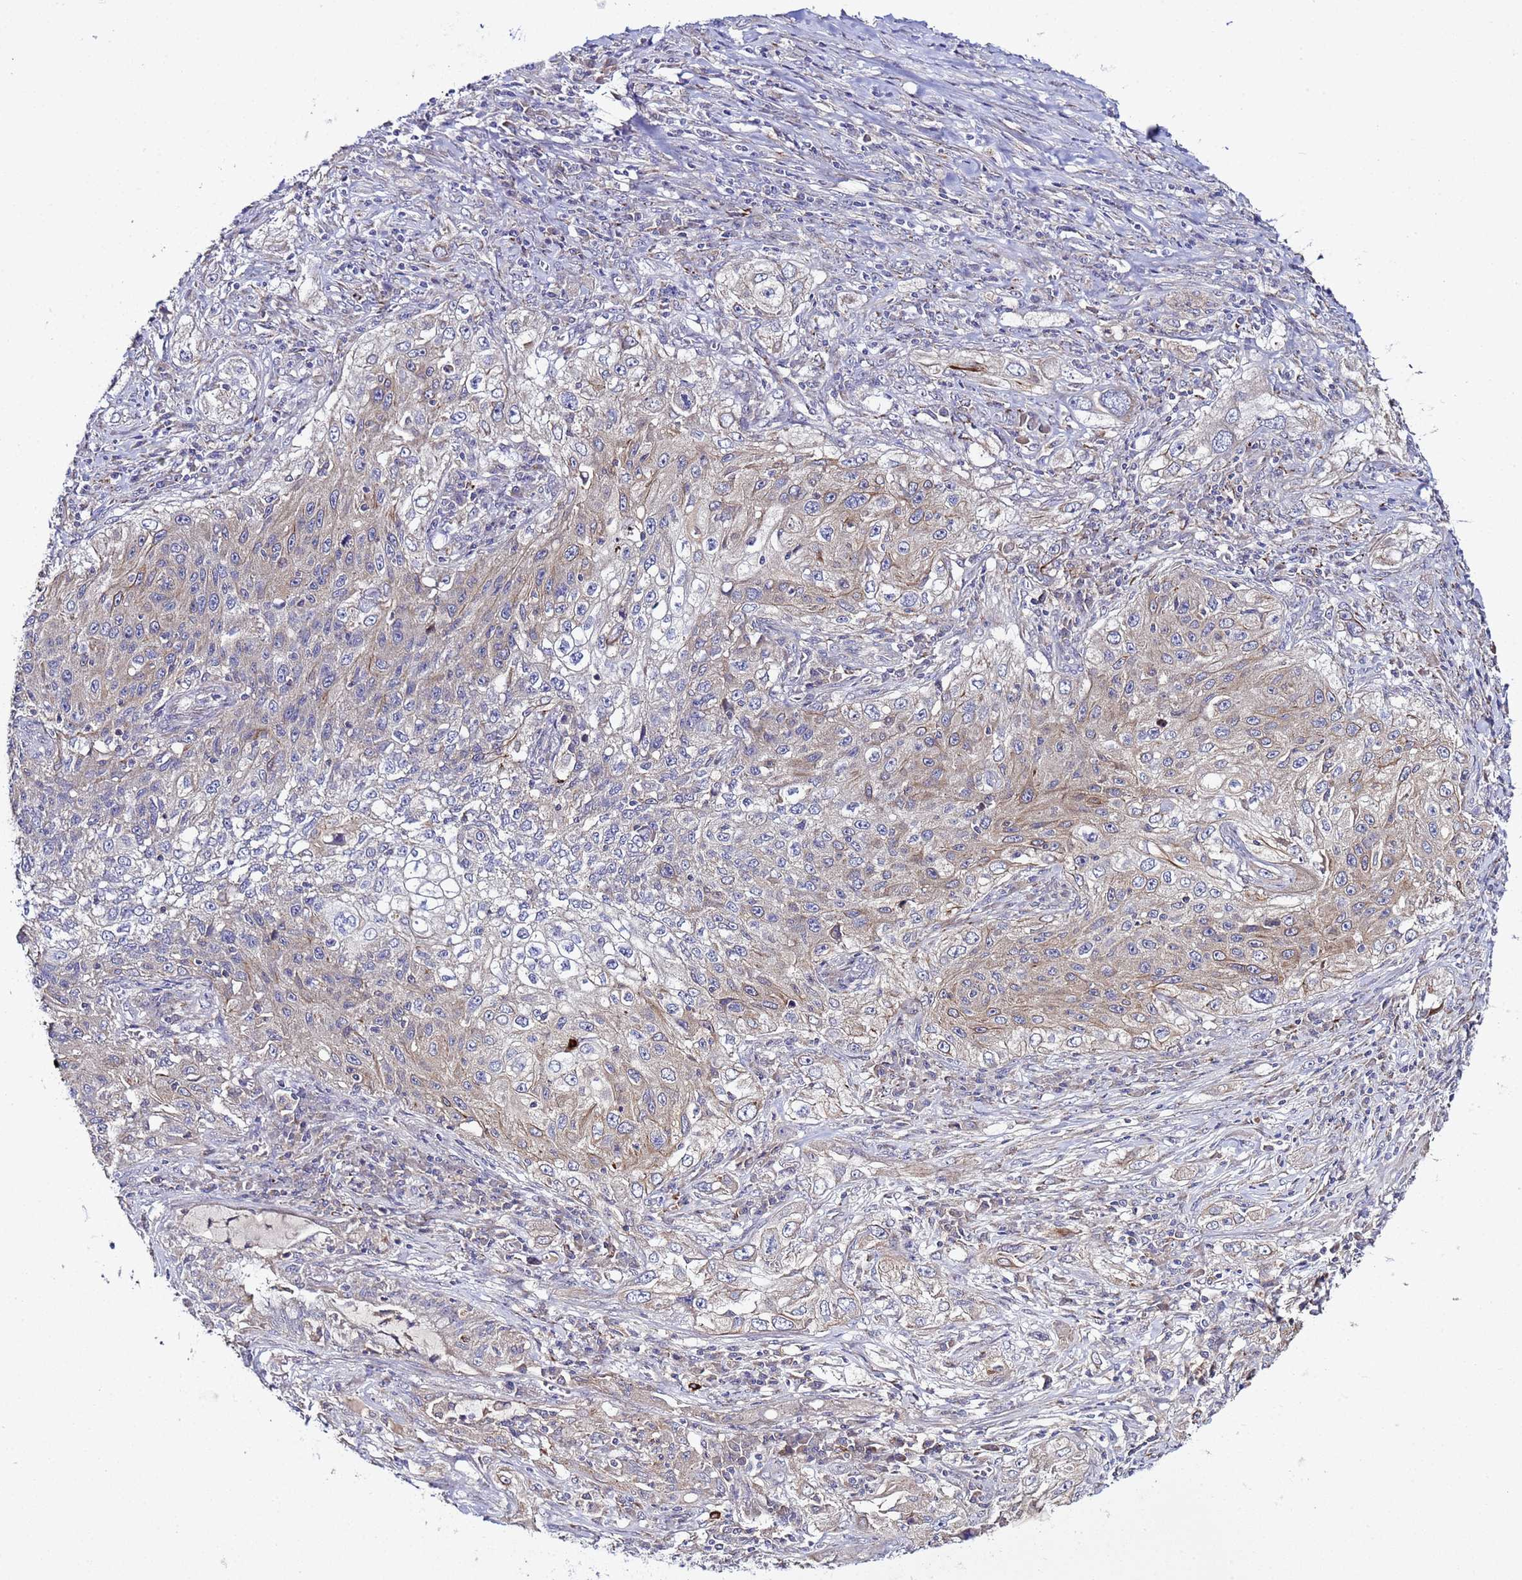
{"staining": {"intensity": "weak", "quantity": "<25%", "location": "cytoplasmic/membranous"}, "tissue": "lung cancer", "cell_type": "Tumor cells", "image_type": "cancer", "snomed": [{"axis": "morphology", "description": "Squamous cell carcinoma, NOS"}, {"axis": "topography", "description": "Lung"}], "caption": "There is no significant staining in tumor cells of lung cancer (squamous cell carcinoma).", "gene": "PLXDC2", "patient": {"sex": "female", "age": 69}}